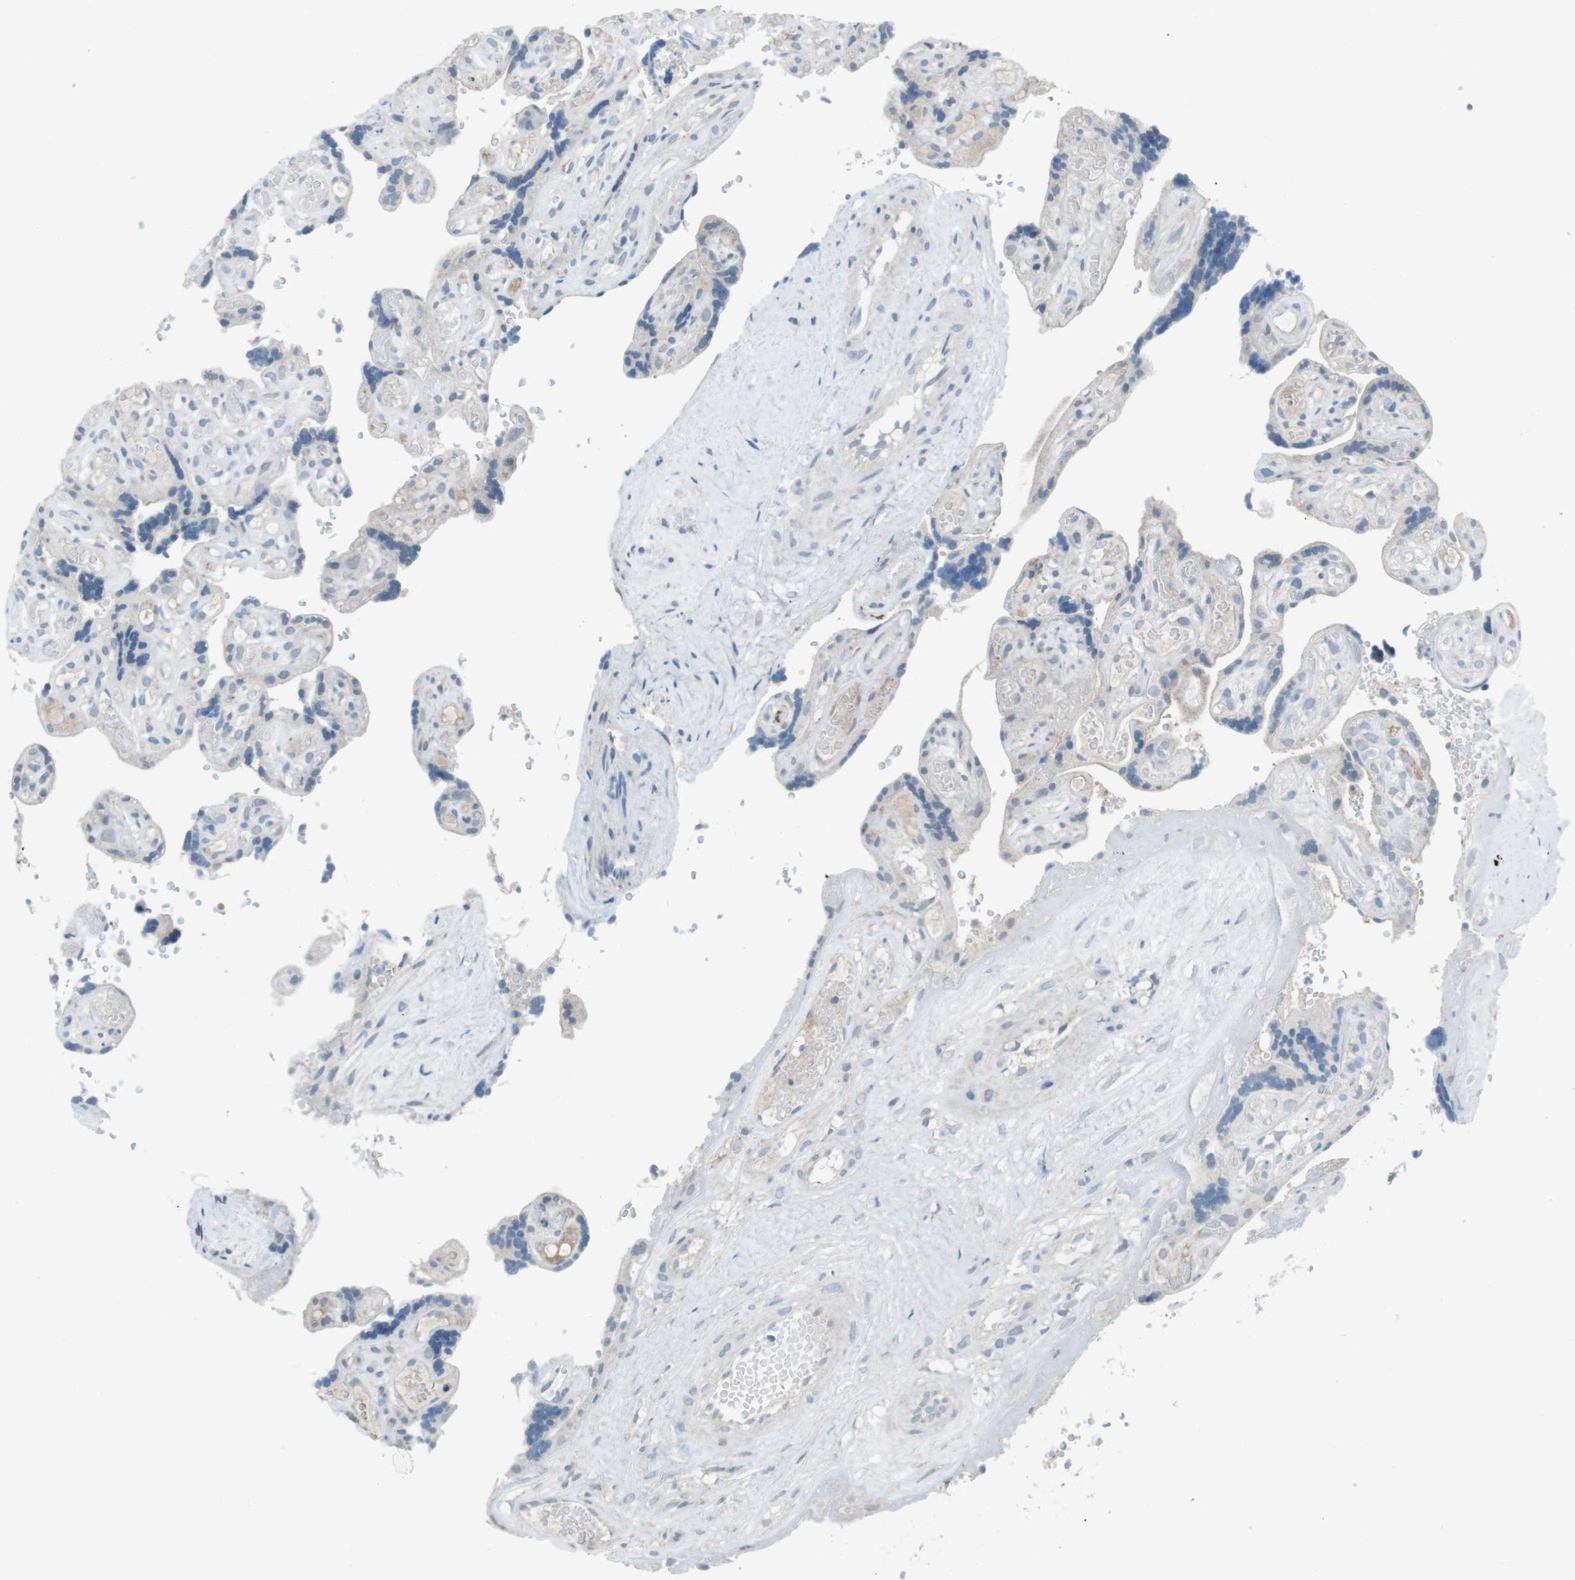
{"staining": {"intensity": "weak", "quantity": "<25%", "location": "cytoplasmic/membranous"}, "tissue": "placenta", "cell_type": "Decidual cells", "image_type": "normal", "snomed": [{"axis": "morphology", "description": "Normal tissue, NOS"}, {"axis": "topography", "description": "Placenta"}], "caption": "Decidual cells are negative for brown protein staining in benign placenta. The staining is performed using DAB (3,3'-diaminobenzidine) brown chromogen with nuclei counter-stained in using hematoxylin.", "gene": "FCRLA", "patient": {"sex": "female", "age": 30}}